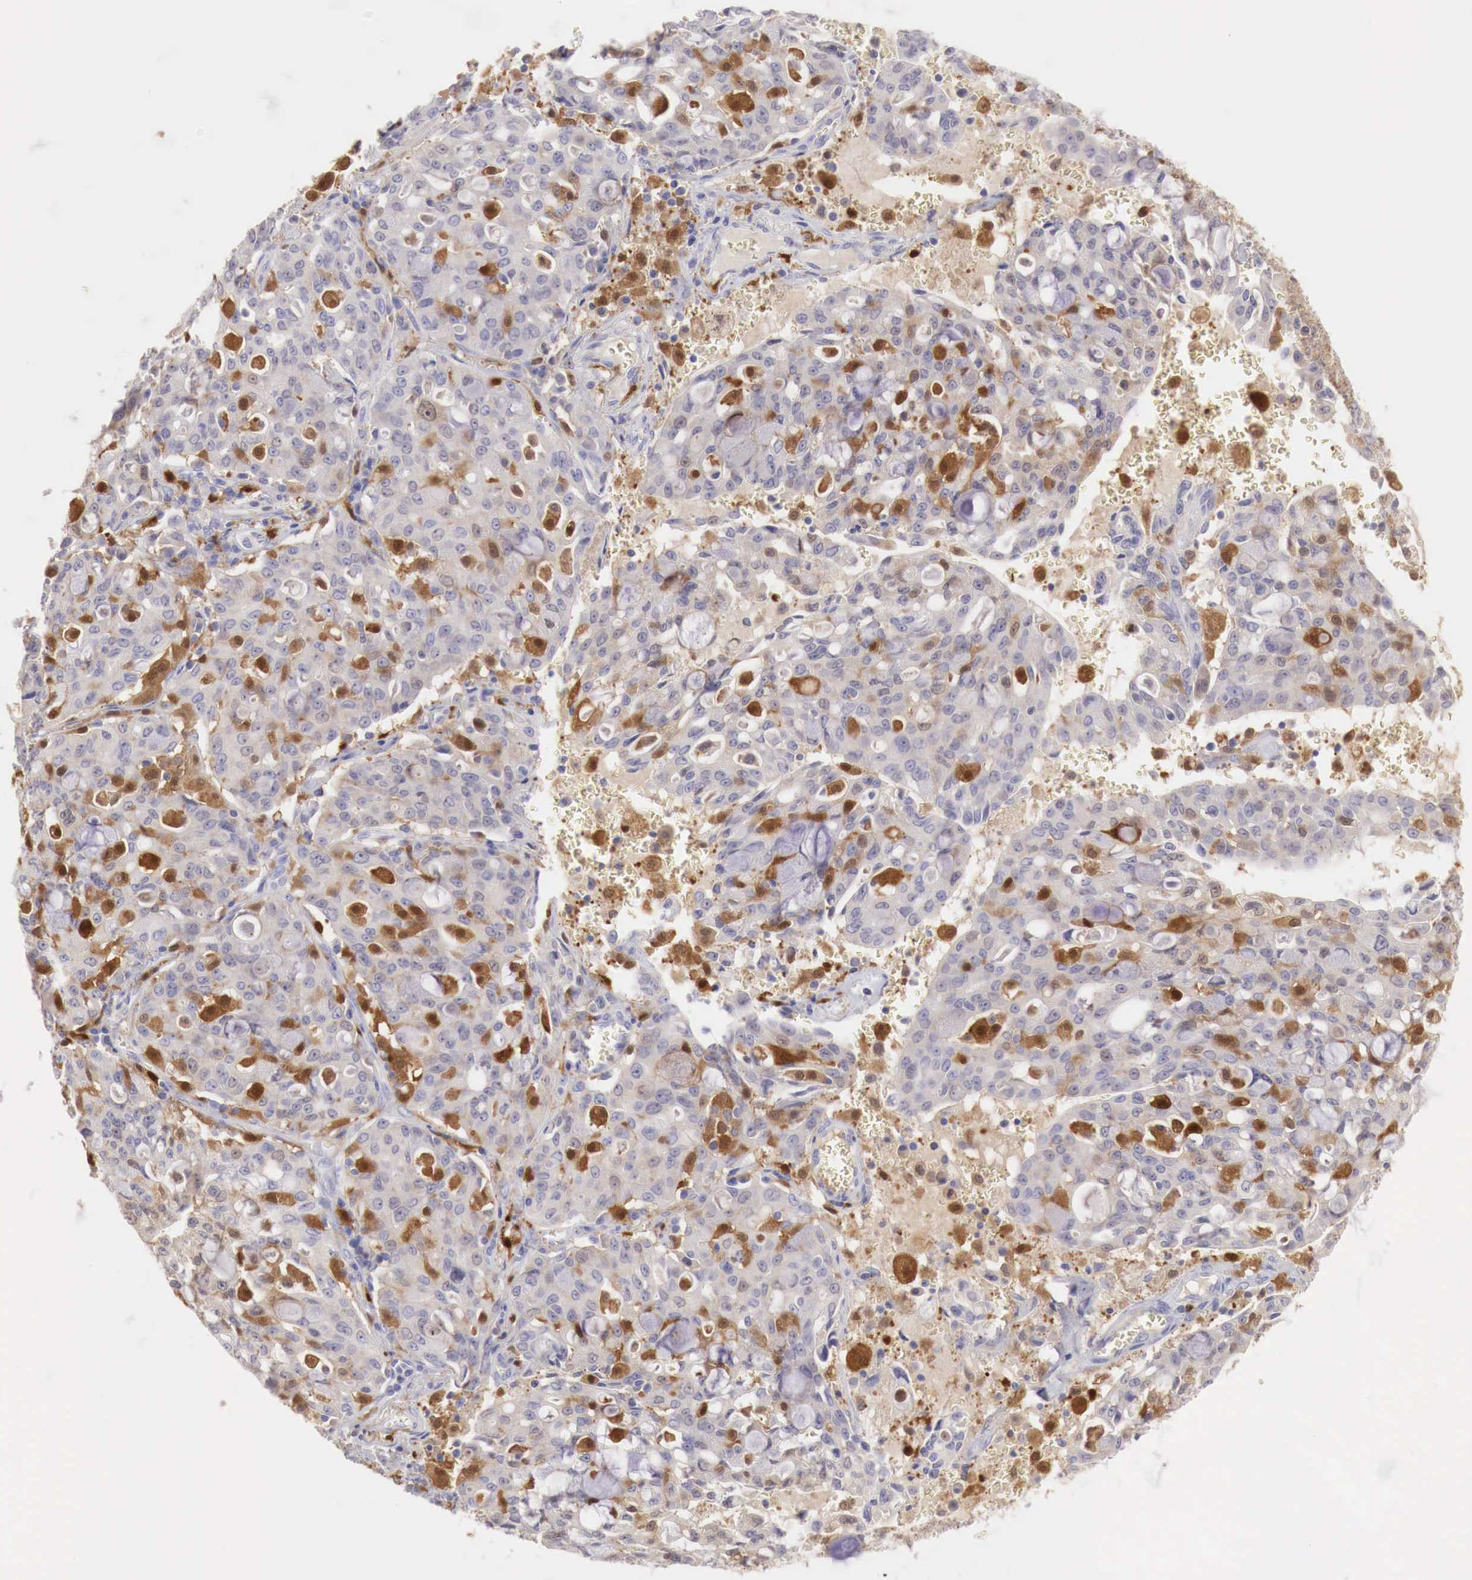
{"staining": {"intensity": "strong", "quantity": "25%-75%", "location": "cytoplasmic/membranous,nuclear"}, "tissue": "lung cancer", "cell_type": "Tumor cells", "image_type": "cancer", "snomed": [{"axis": "morphology", "description": "Adenocarcinoma, NOS"}, {"axis": "topography", "description": "Lung"}], "caption": "Lung cancer stained with immunohistochemistry exhibits strong cytoplasmic/membranous and nuclear positivity in about 25%-75% of tumor cells.", "gene": "RENBP", "patient": {"sex": "female", "age": 44}}